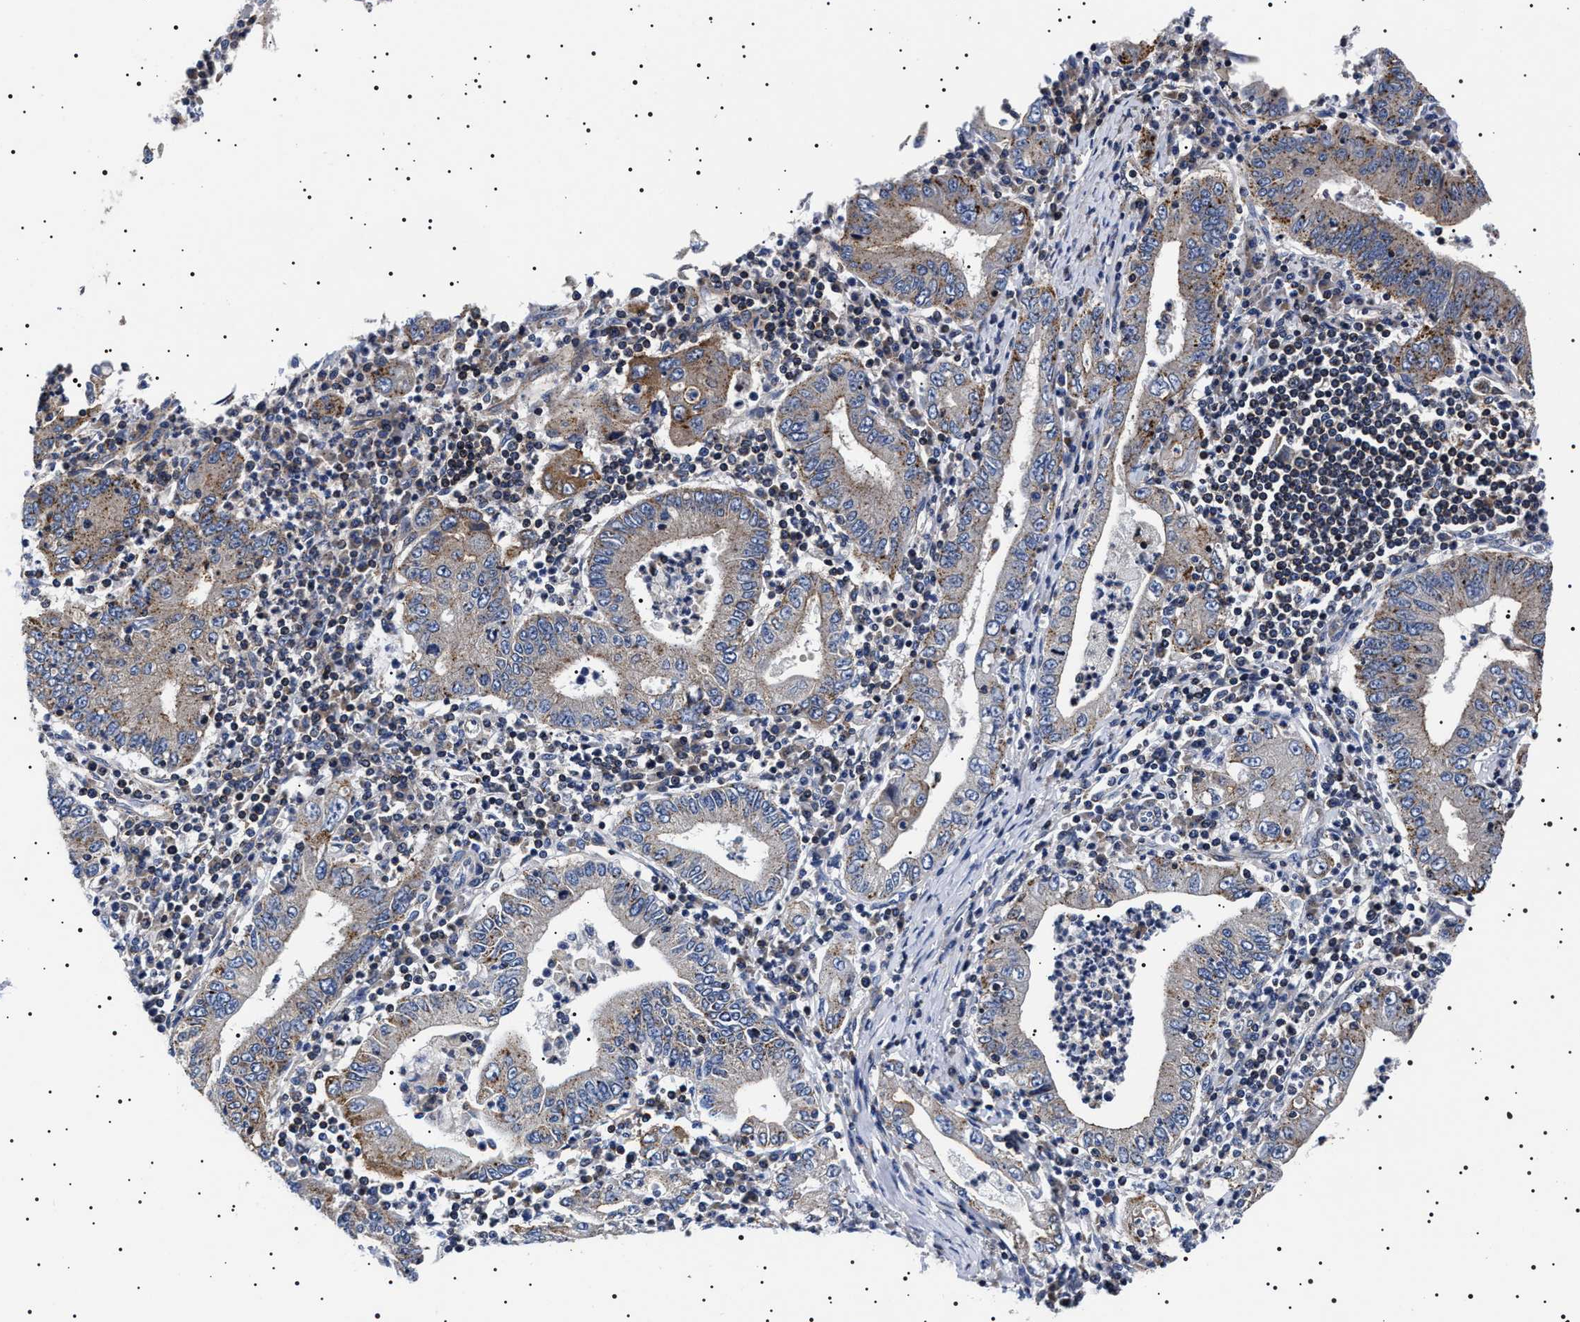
{"staining": {"intensity": "weak", "quantity": "<25%", "location": "cytoplasmic/membranous"}, "tissue": "stomach cancer", "cell_type": "Tumor cells", "image_type": "cancer", "snomed": [{"axis": "morphology", "description": "Normal tissue, NOS"}, {"axis": "morphology", "description": "Adenocarcinoma, NOS"}, {"axis": "topography", "description": "Esophagus"}, {"axis": "topography", "description": "Stomach, upper"}, {"axis": "topography", "description": "Peripheral nerve tissue"}], "caption": "This micrograph is of adenocarcinoma (stomach) stained with immunohistochemistry to label a protein in brown with the nuclei are counter-stained blue. There is no staining in tumor cells. The staining was performed using DAB (3,3'-diaminobenzidine) to visualize the protein expression in brown, while the nuclei were stained in blue with hematoxylin (Magnification: 20x).", "gene": "SLC4A7", "patient": {"sex": "male", "age": 62}}